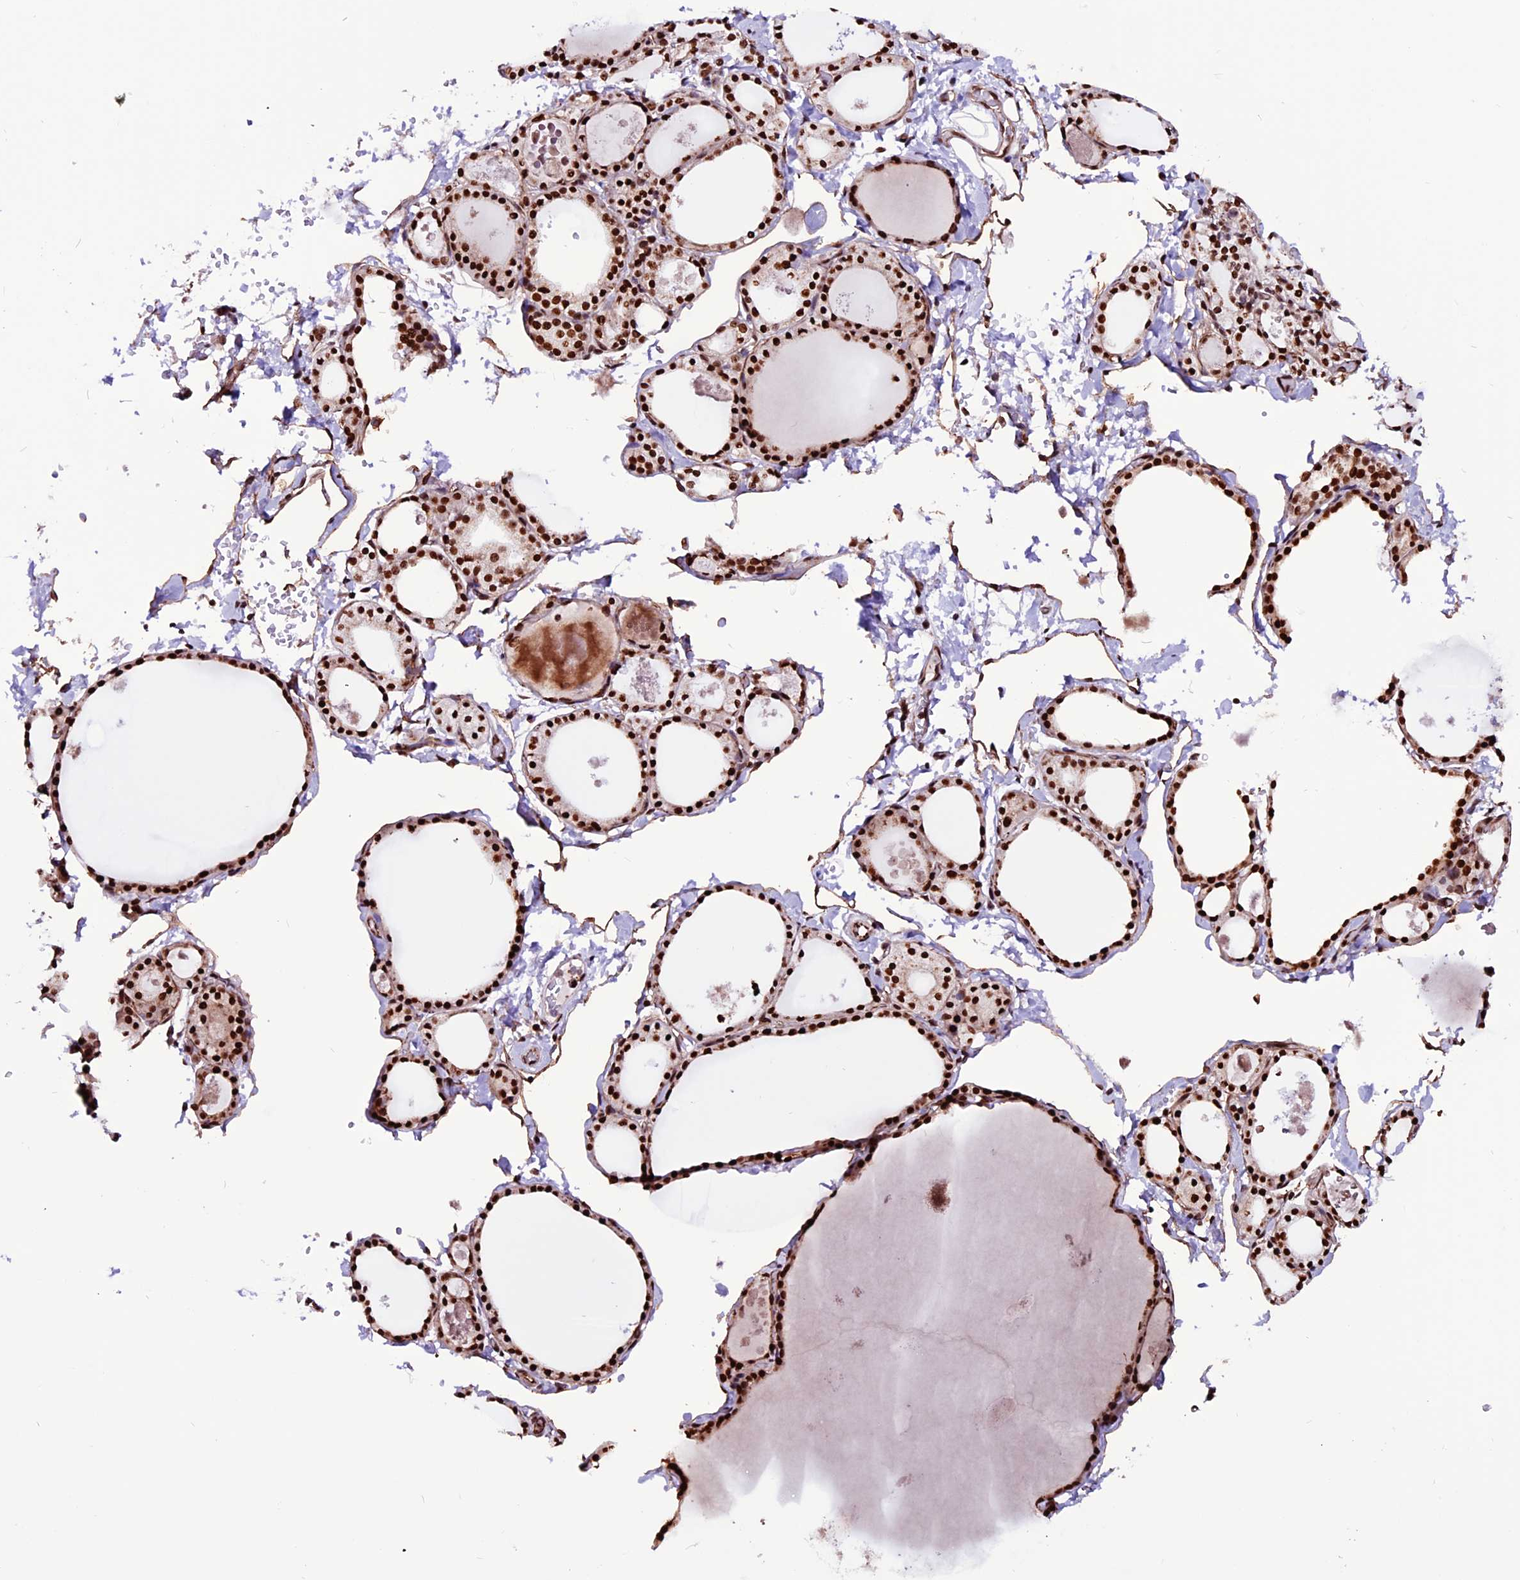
{"staining": {"intensity": "strong", "quantity": ">75%", "location": "nuclear"}, "tissue": "thyroid gland", "cell_type": "Glandular cells", "image_type": "normal", "snomed": [{"axis": "morphology", "description": "Normal tissue, NOS"}, {"axis": "topography", "description": "Thyroid gland"}], "caption": "Human thyroid gland stained for a protein (brown) exhibits strong nuclear positive expression in about >75% of glandular cells.", "gene": "RINL", "patient": {"sex": "male", "age": 56}}